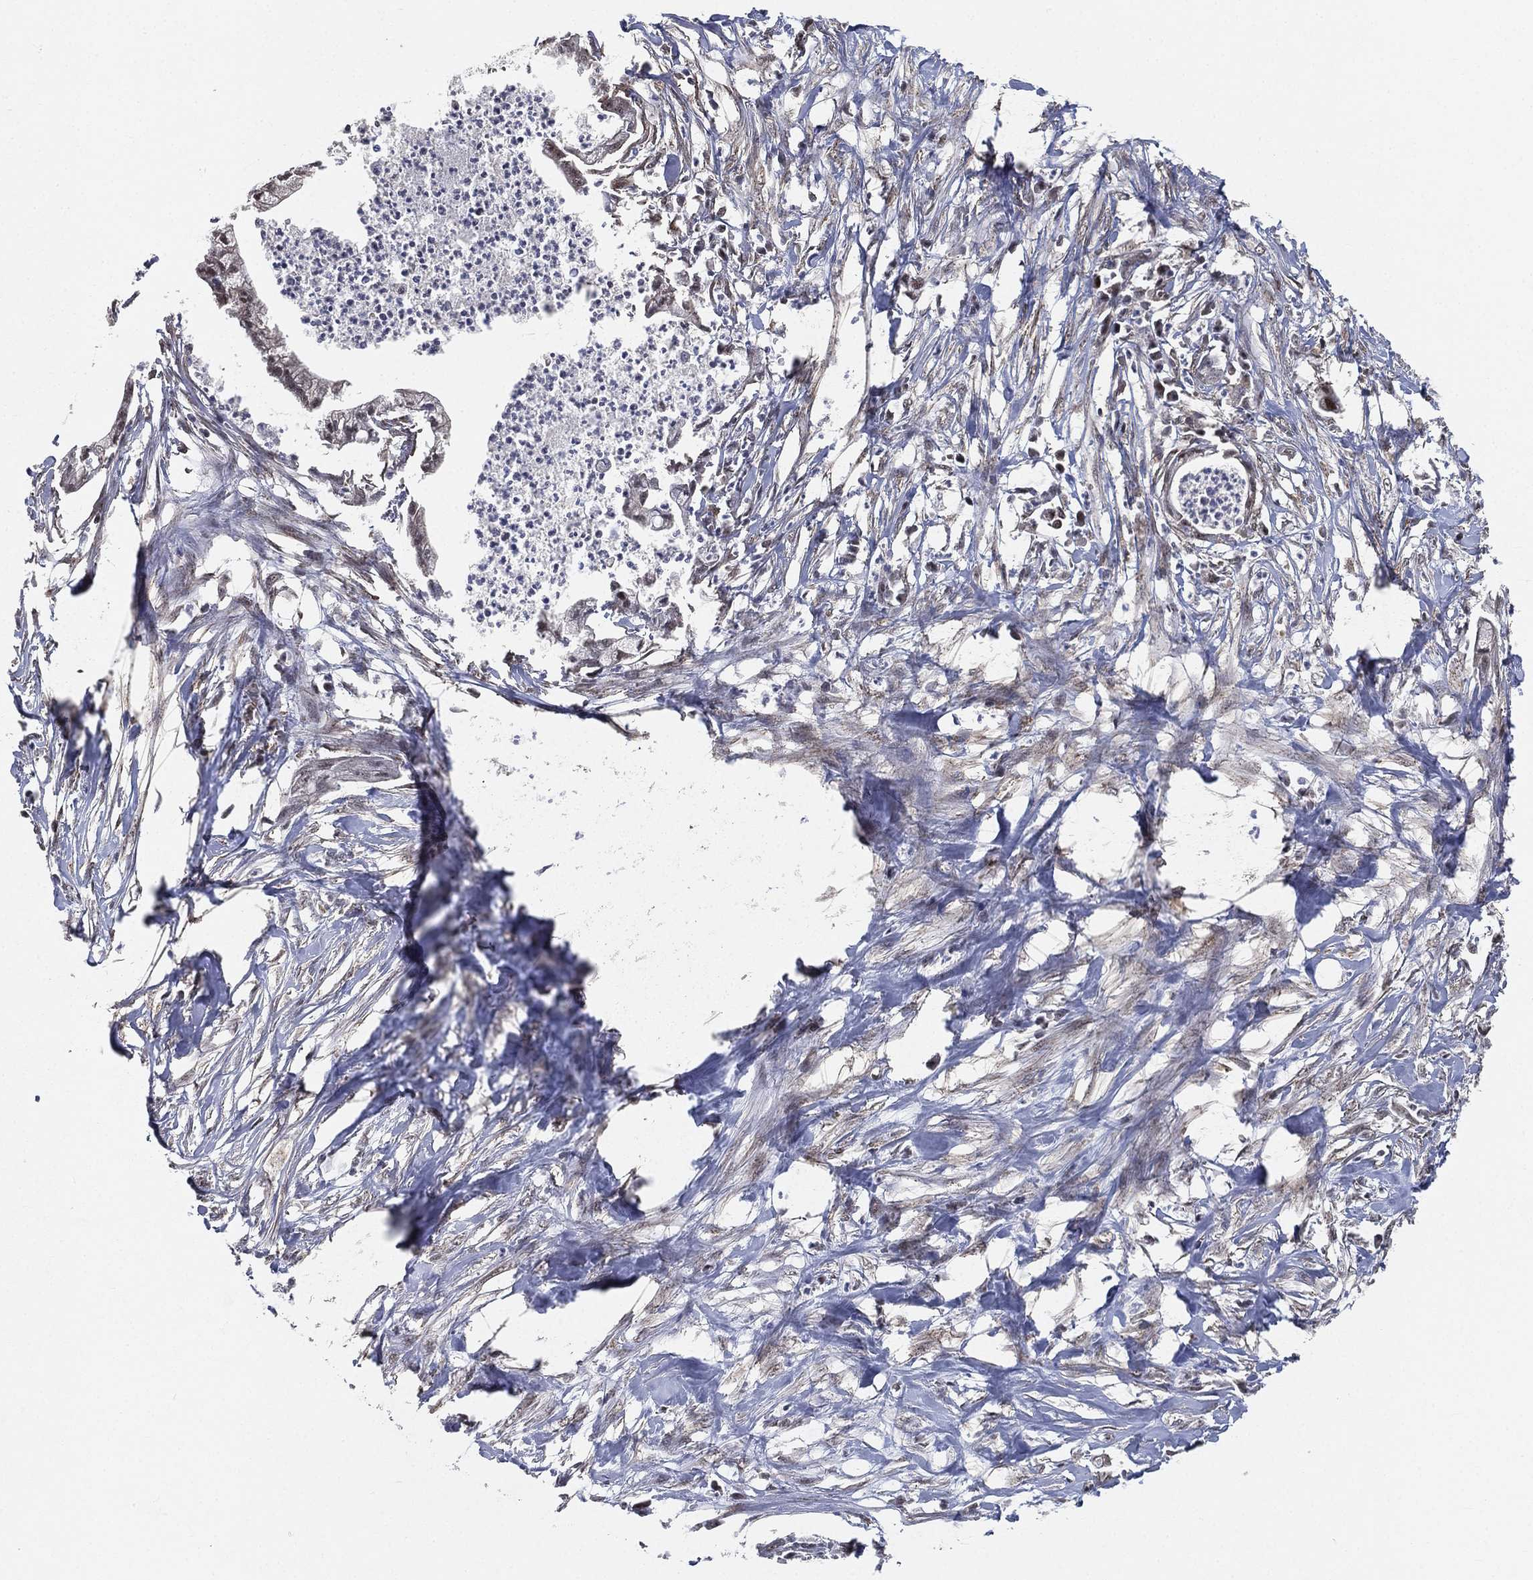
{"staining": {"intensity": "negative", "quantity": "none", "location": "none"}, "tissue": "pancreatic cancer", "cell_type": "Tumor cells", "image_type": "cancer", "snomed": [{"axis": "morphology", "description": "Normal tissue, NOS"}, {"axis": "morphology", "description": "Adenocarcinoma, NOS"}, {"axis": "topography", "description": "Pancreas"}], "caption": "Tumor cells show no significant expression in pancreatic cancer.", "gene": "RSRC2", "patient": {"sex": "female", "age": 58}}